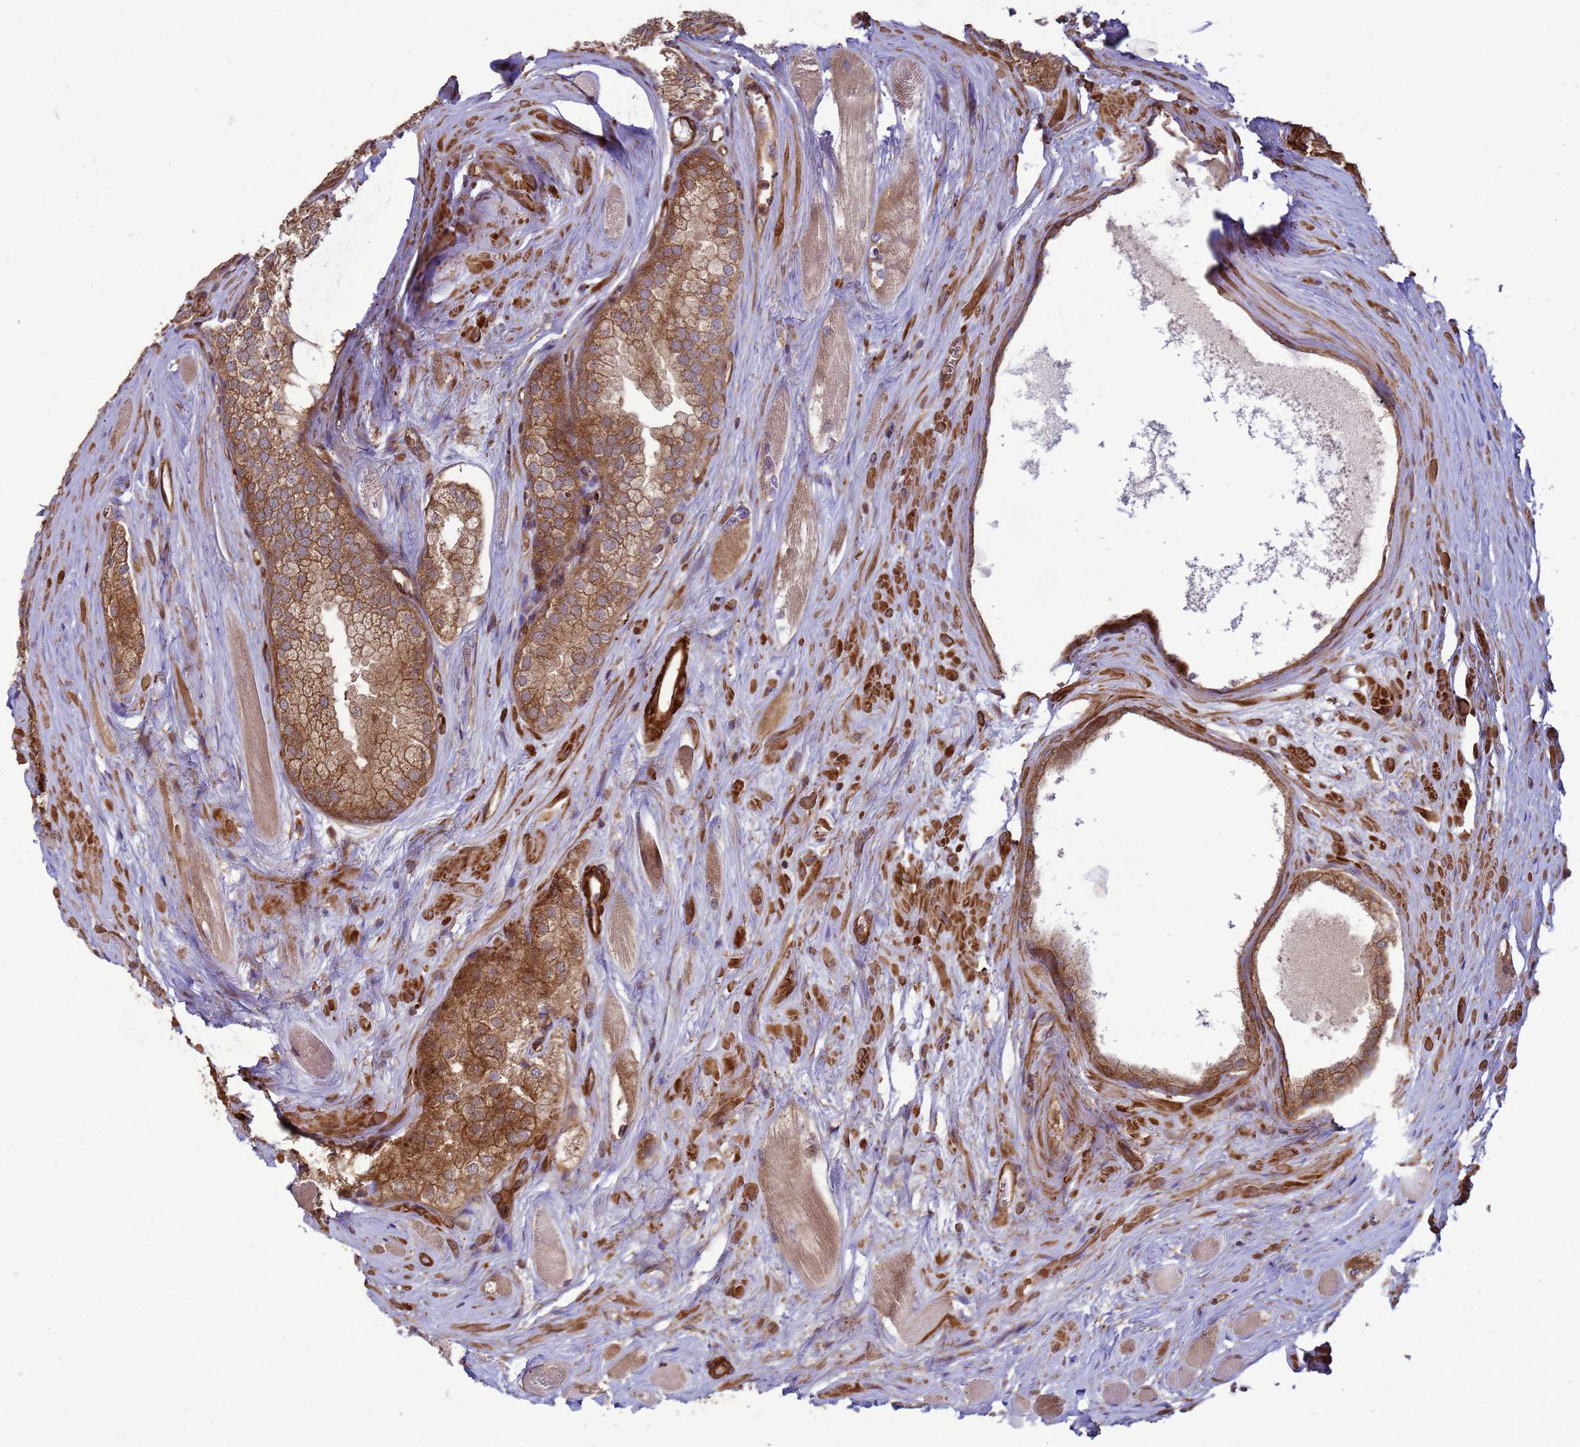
{"staining": {"intensity": "moderate", "quantity": ">75%", "location": "cytoplasmic/membranous"}, "tissue": "prostate cancer", "cell_type": "Tumor cells", "image_type": "cancer", "snomed": [{"axis": "morphology", "description": "Adenocarcinoma, Low grade"}, {"axis": "topography", "description": "Prostate"}], "caption": "Moderate cytoplasmic/membranous expression is identified in approximately >75% of tumor cells in prostate cancer (low-grade adenocarcinoma).", "gene": "CNOT1", "patient": {"sex": "male", "age": 68}}